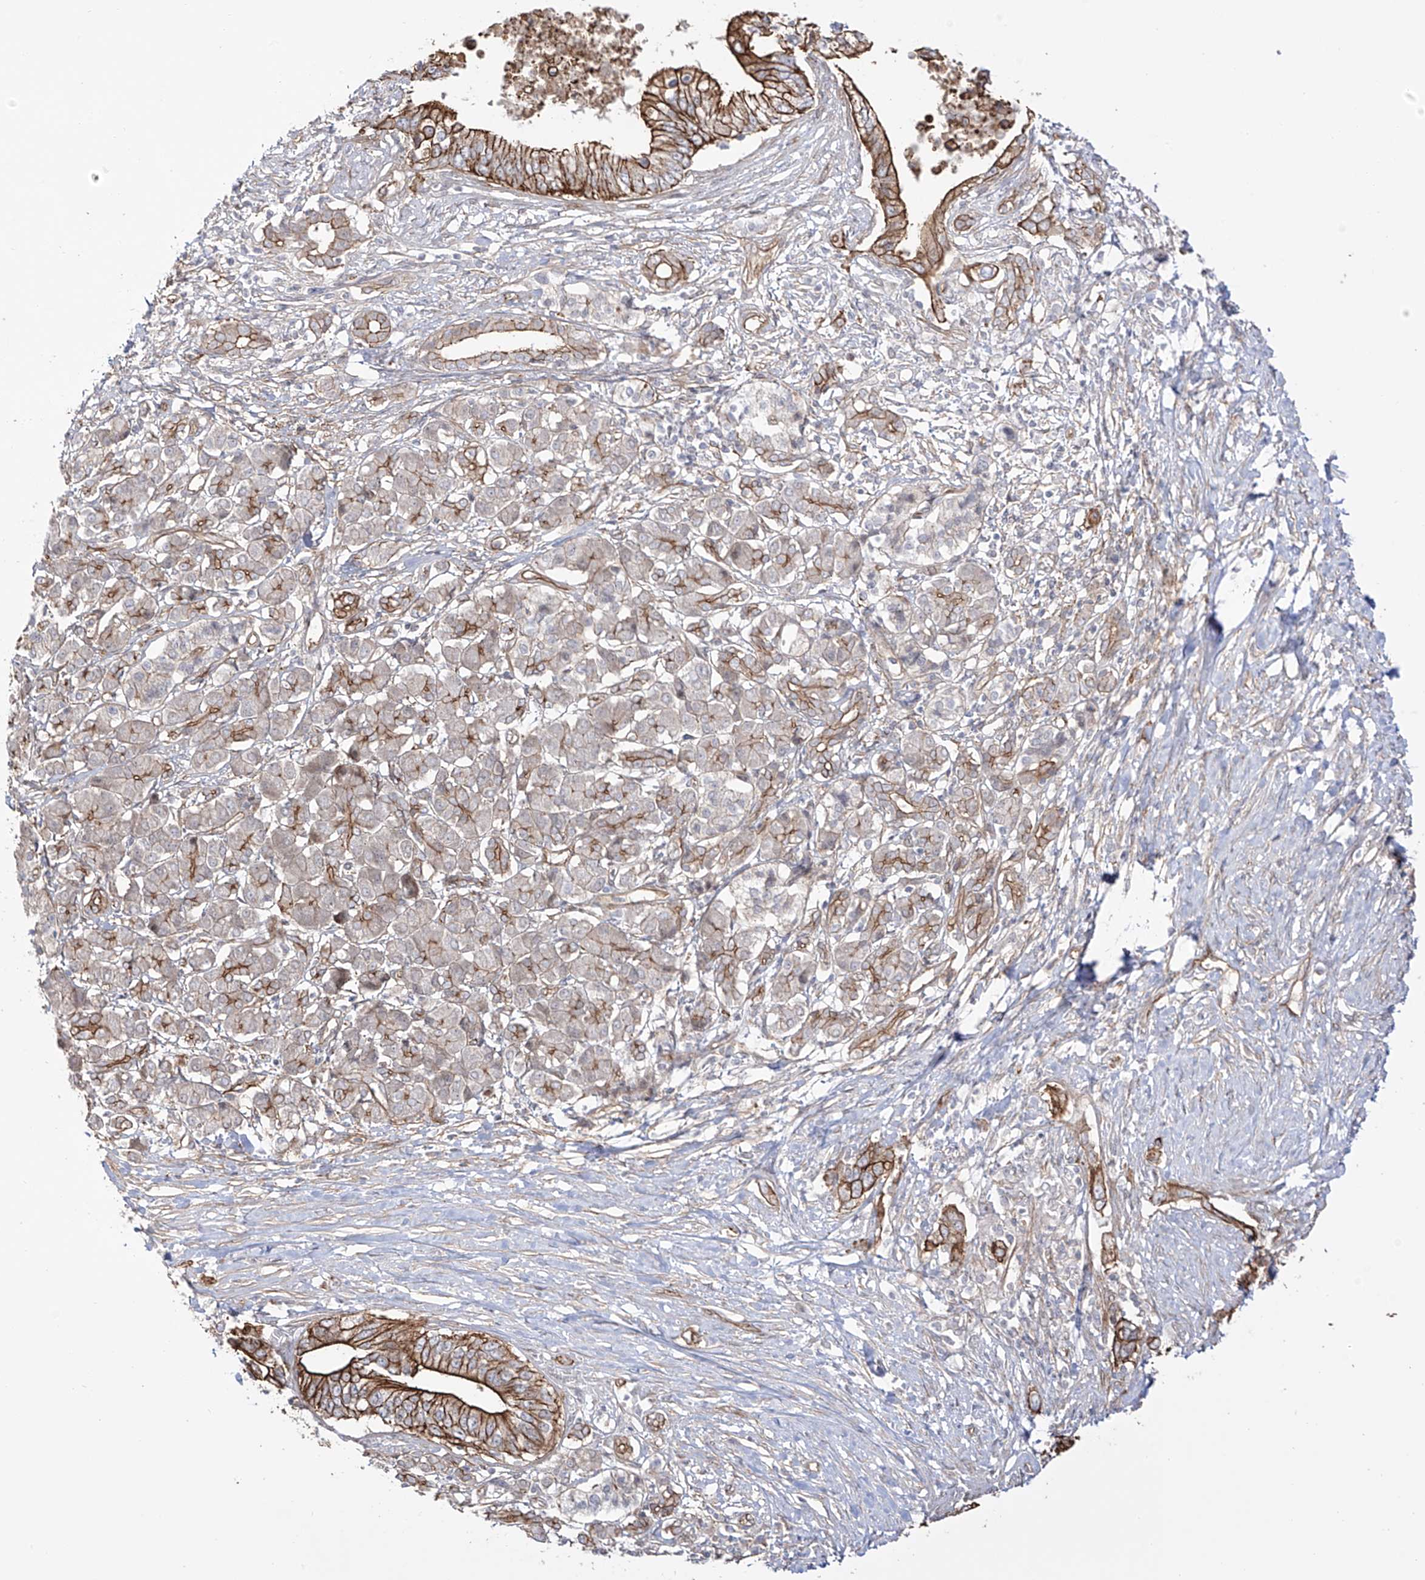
{"staining": {"intensity": "strong", "quantity": ">75%", "location": "cytoplasmic/membranous"}, "tissue": "pancreatic cancer", "cell_type": "Tumor cells", "image_type": "cancer", "snomed": [{"axis": "morphology", "description": "Normal tissue, NOS"}, {"axis": "morphology", "description": "Adenocarcinoma, NOS"}, {"axis": "topography", "description": "Pancreas"}, {"axis": "topography", "description": "Peripheral nerve tissue"}], "caption": "This is an image of immunohistochemistry (IHC) staining of pancreatic cancer (adenocarcinoma), which shows strong staining in the cytoplasmic/membranous of tumor cells.", "gene": "ZNF180", "patient": {"sex": "male", "age": 59}}